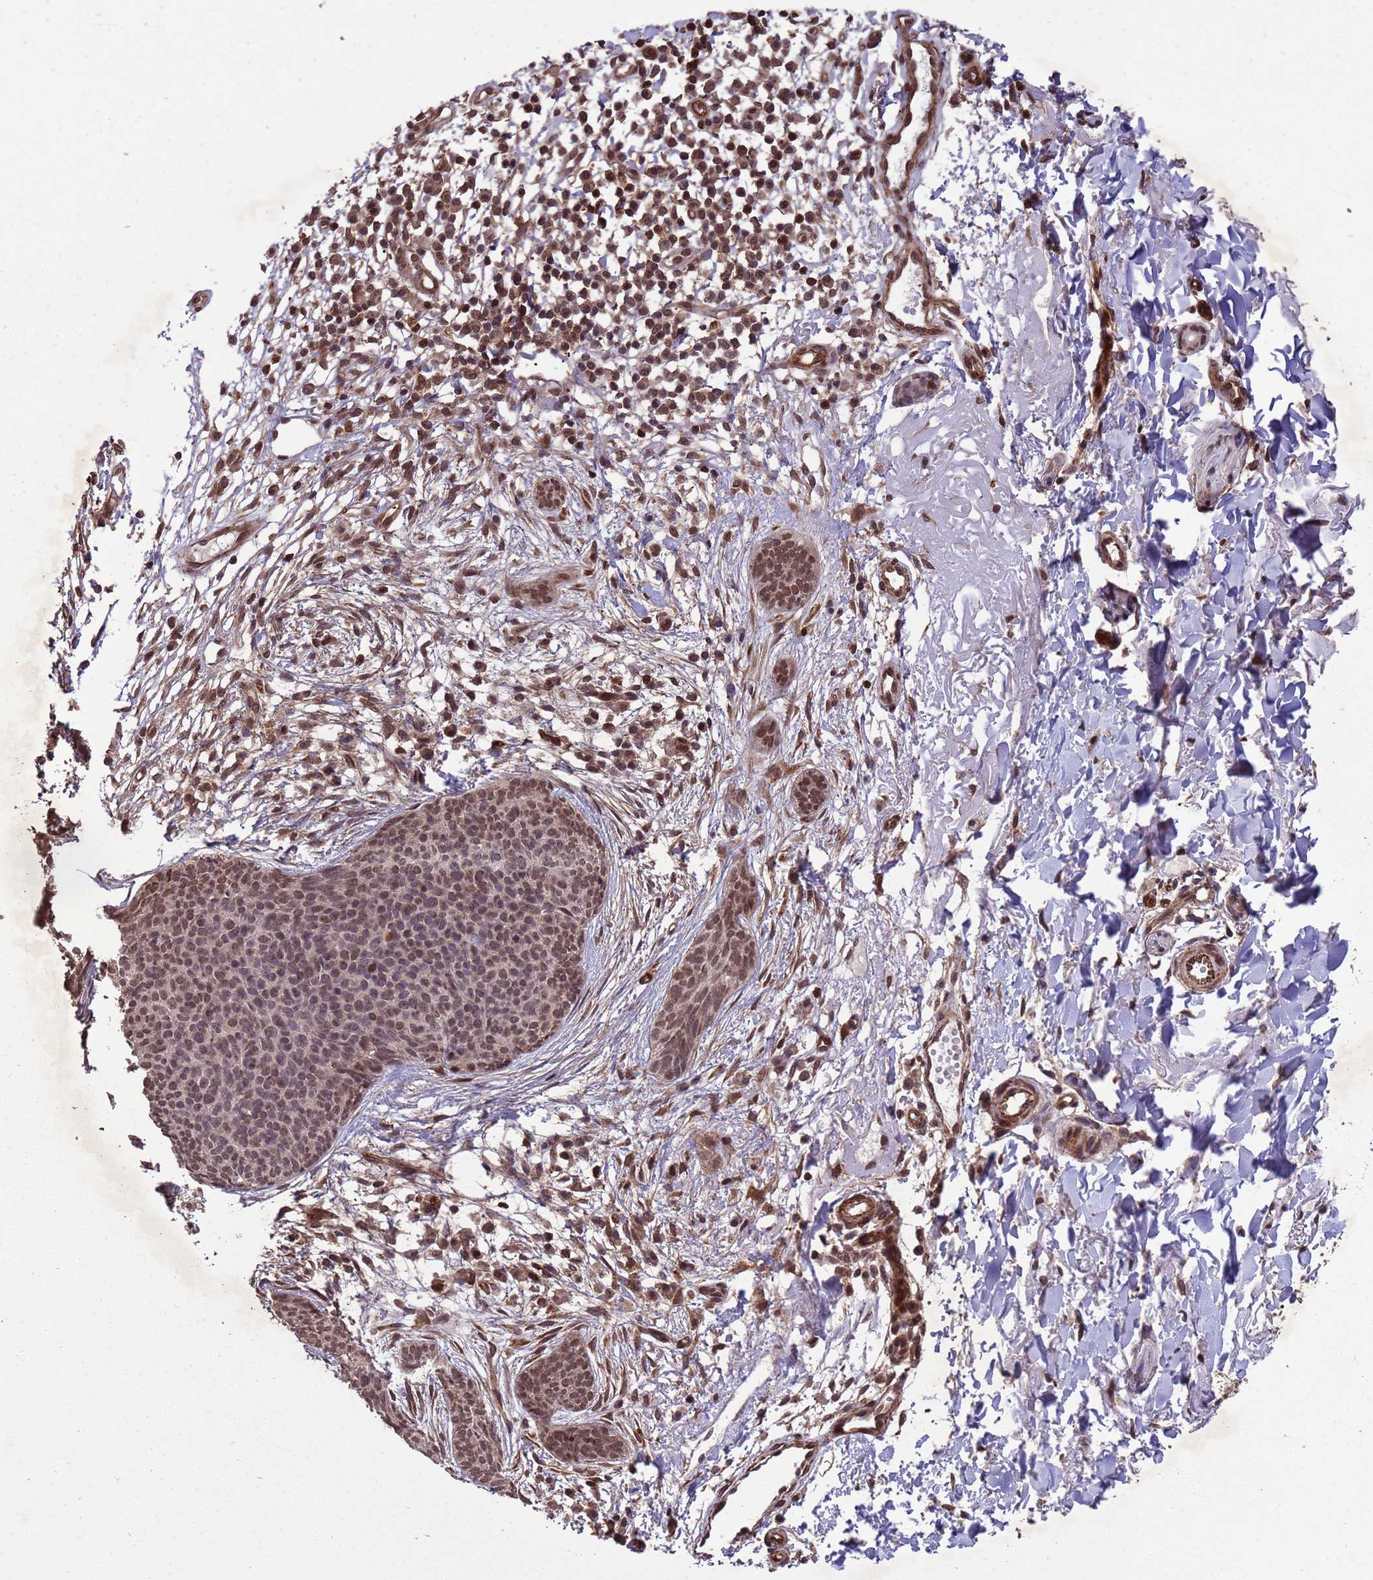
{"staining": {"intensity": "moderate", "quantity": ">75%", "location": "nuclear"}, "tissue": "skin cancer", "cell_type": "Tumor cells", "image_type": "cancer", "snomed": [{"axis": "morphology", "description": "Basal cell carcinoma"}, {"axis": "topography", "description": "Skin"}], "caption": "The image reveals staining of skin cancer, revealing moderate nuclear protein expression (brown color) within tumor cells.", "gene": "VSTM4", "patient": {"sex": "male", "age": 84}}